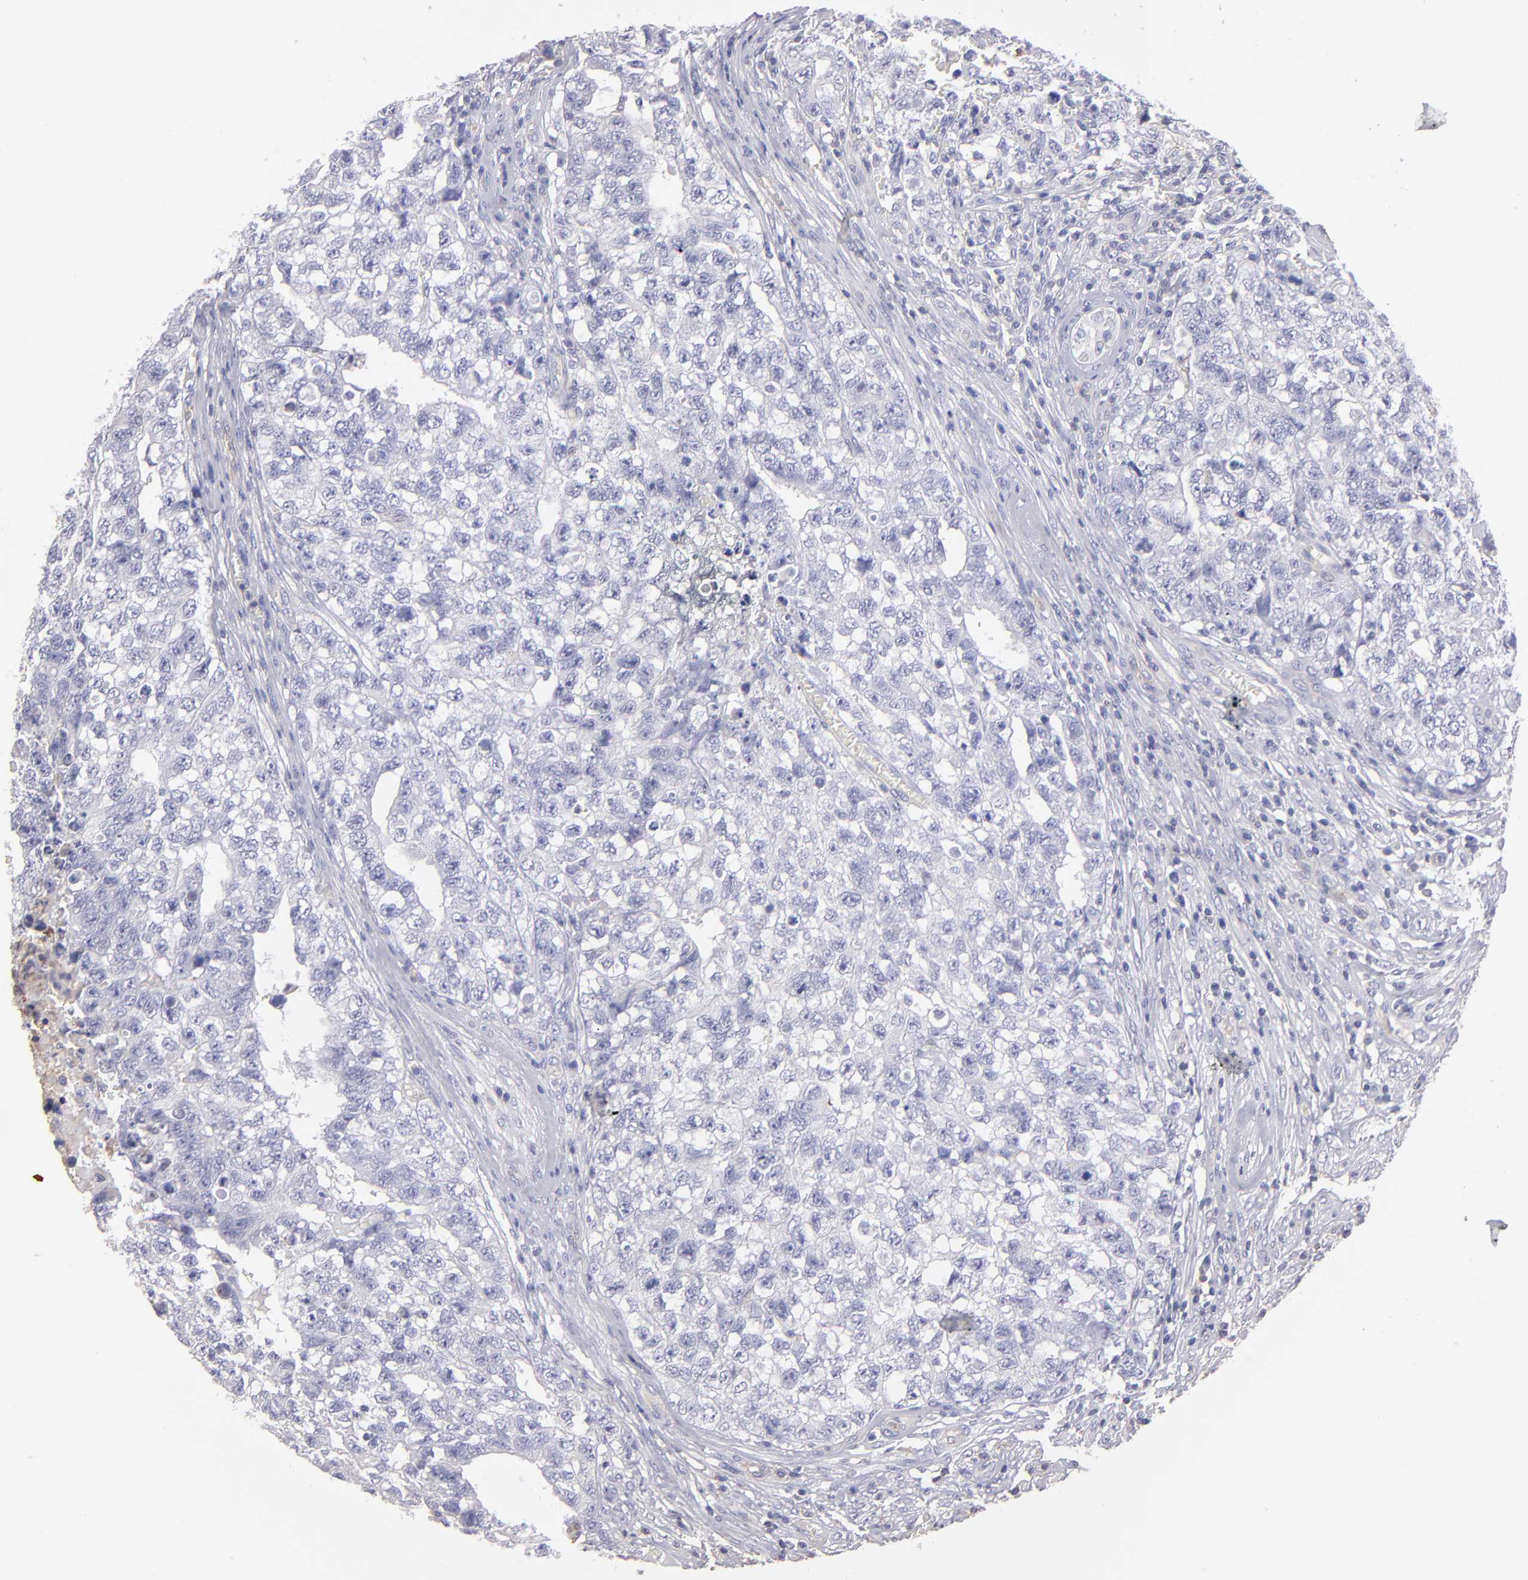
{"staining": {"intensity": "negative", "quantity": "none", "location": "none"}, "tissue": "testis cancer", "cell_type": "Tumor cells", "image_type": "cancer", "snomed": [{"axis": "morphology", "description": "Carcinoma, Embryonal, NOS"}, {"axis": "topography", "description": "Testis"}], "caption": "Testis cancer was stained to show a protein in brown. There is no significant expression in tumor cells.", "gene": "ABCB1", "patient": {"sex": "male", "age": 31}}